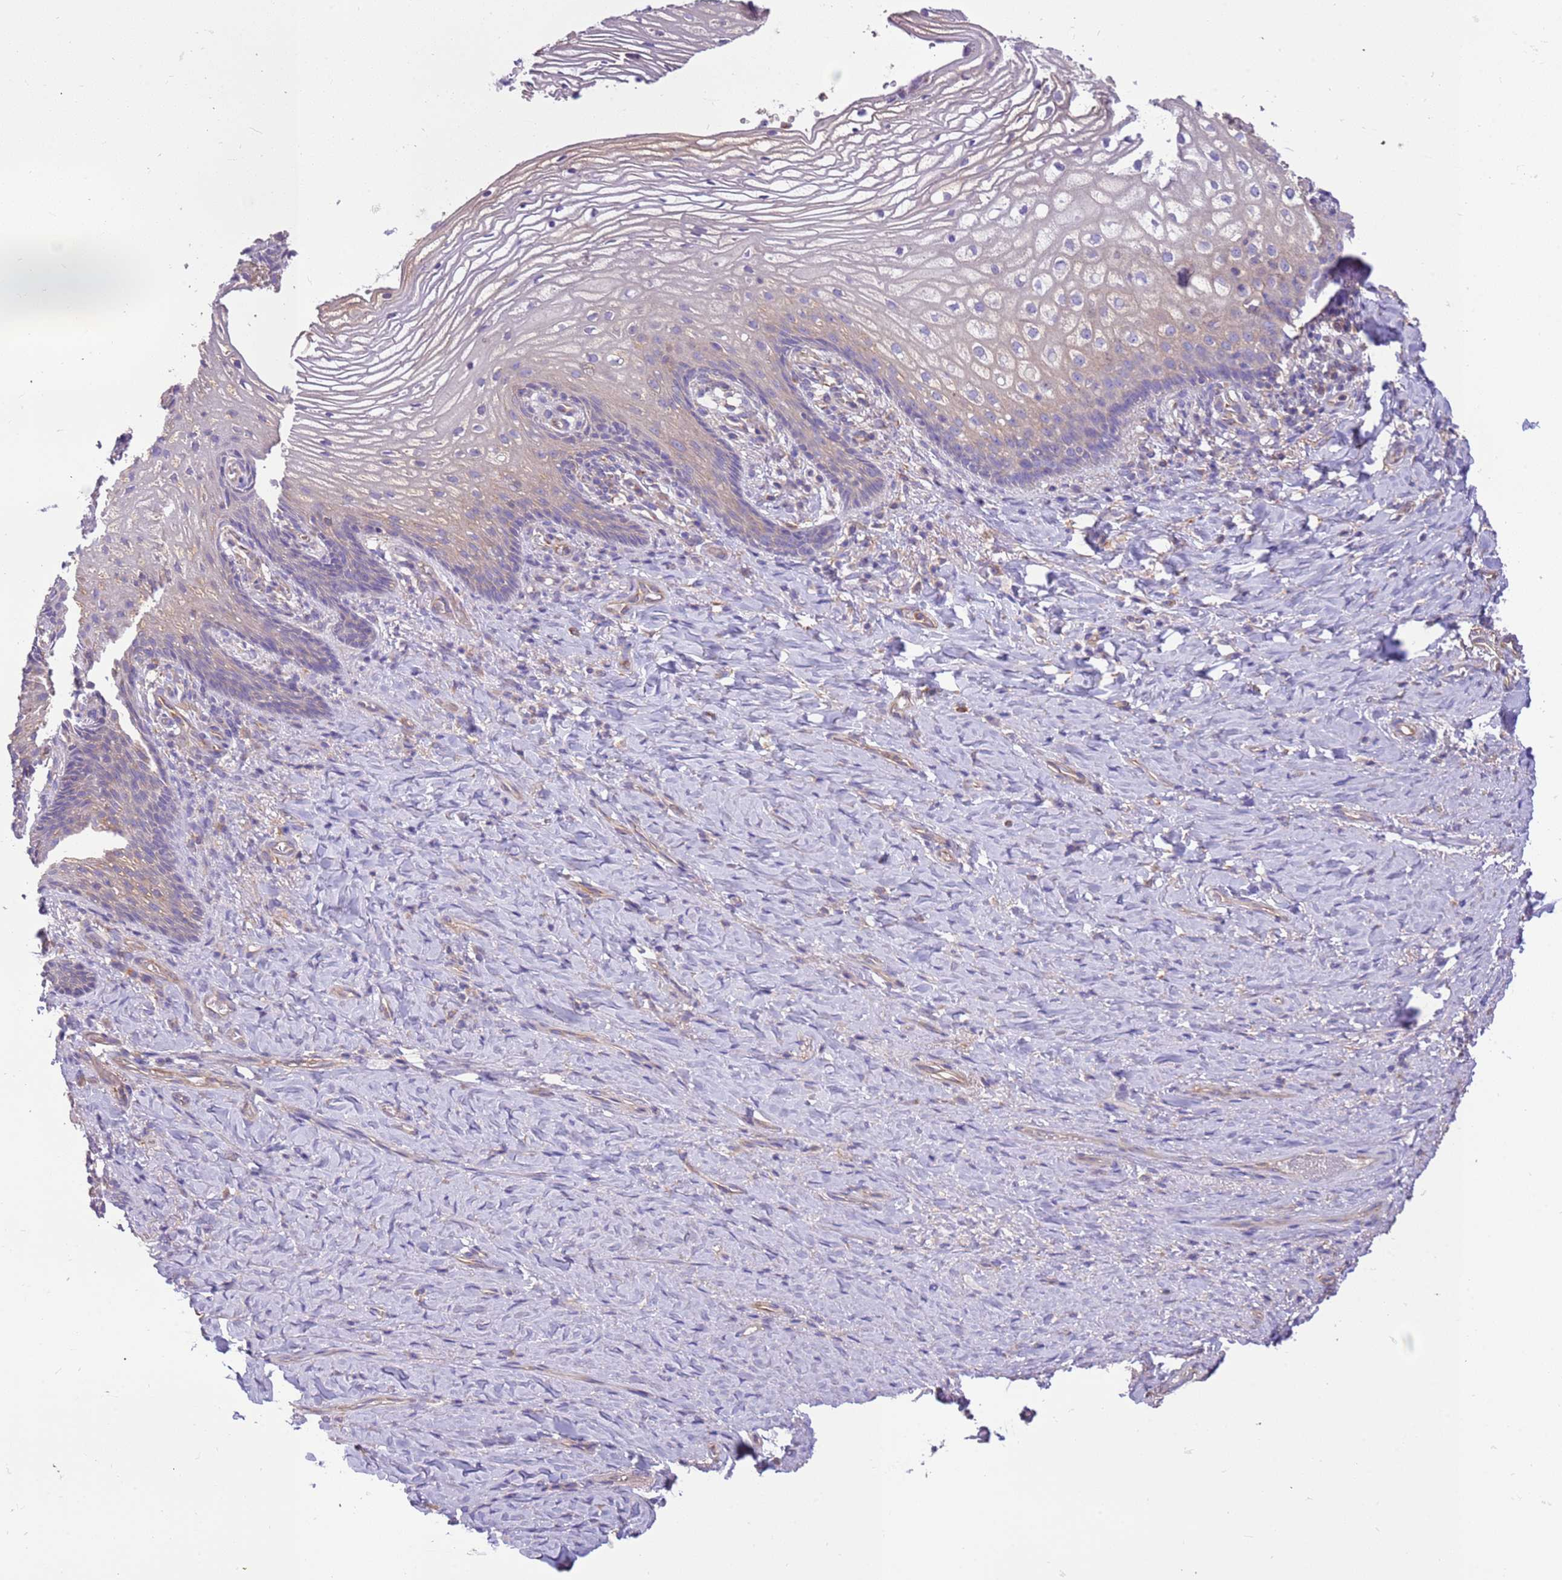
{"staining": {"intensity": "negative", "quantity": "none", "location": "none"}, "tissue": "vagina", "cell_type": "Squamous epithelial cells", "image_type": "normal", "snomed": [{"axis": "morphology", "description": "Normal tissue, NOS"}, {"axis": "topography", "description": "Vagina"}], "caption": "Immunohistochemistry of normal vagina demonstrates no expression in squamous epithelial cells. (Stains: DAB (3,3'-diaminobenzidine) immunohistochemistry (IHC) with hematoxylin counter stain, Microscopy: brightfield microscopy at high magnification).", "gene": "NAALADL1", "patient": {"sex": "female", "age": 60}}